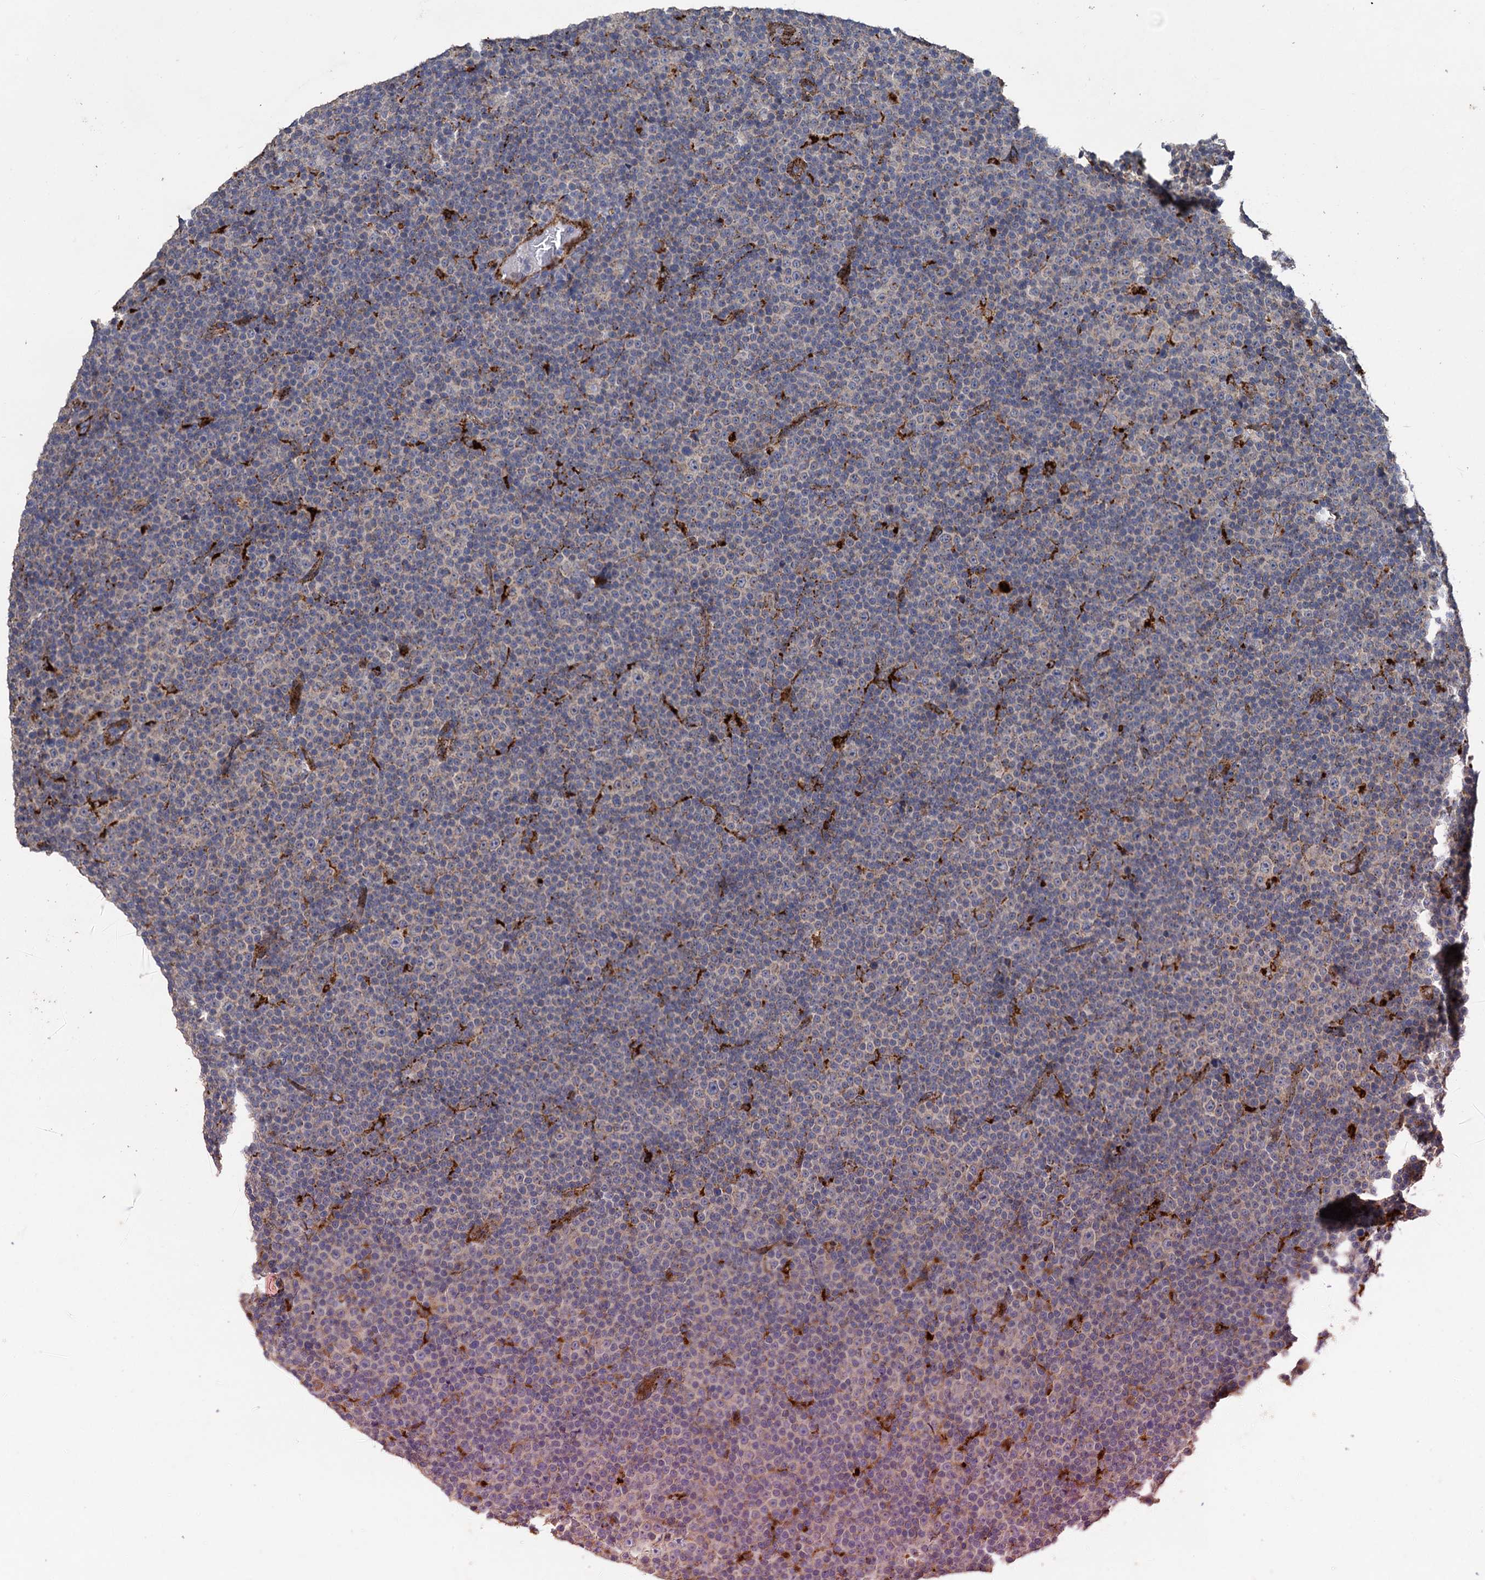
{"staining": {"intensity": "strong", "quantity": "<25%", "location": "cytoplasmic/membranous"}, "tissue": "lymphoma", "cell_type": "Tumor cells", "image_type": "cancer", "snomed": [{"axis": "morphology", "description": "Malignant lymphoma, non-Hodgkin's type, Low grade"}, {"axis": "topography", "description": "Lymph node"}], "caption": "Immunohistochemistry (IHC) (DAB (3,3'-diaminobenzidine)) staining of lymphoma demonstrates strong cytoplasmic/membranous protein expression in approximately <25% of tumor cells. The staining was performed using DAB to visualize the protein expression in brown, while the nuclei were stained in blue with hematoxylin (Magnification: 20x).", "gene": "GBA1", "patient": {"sex": "female", "age": 67}}